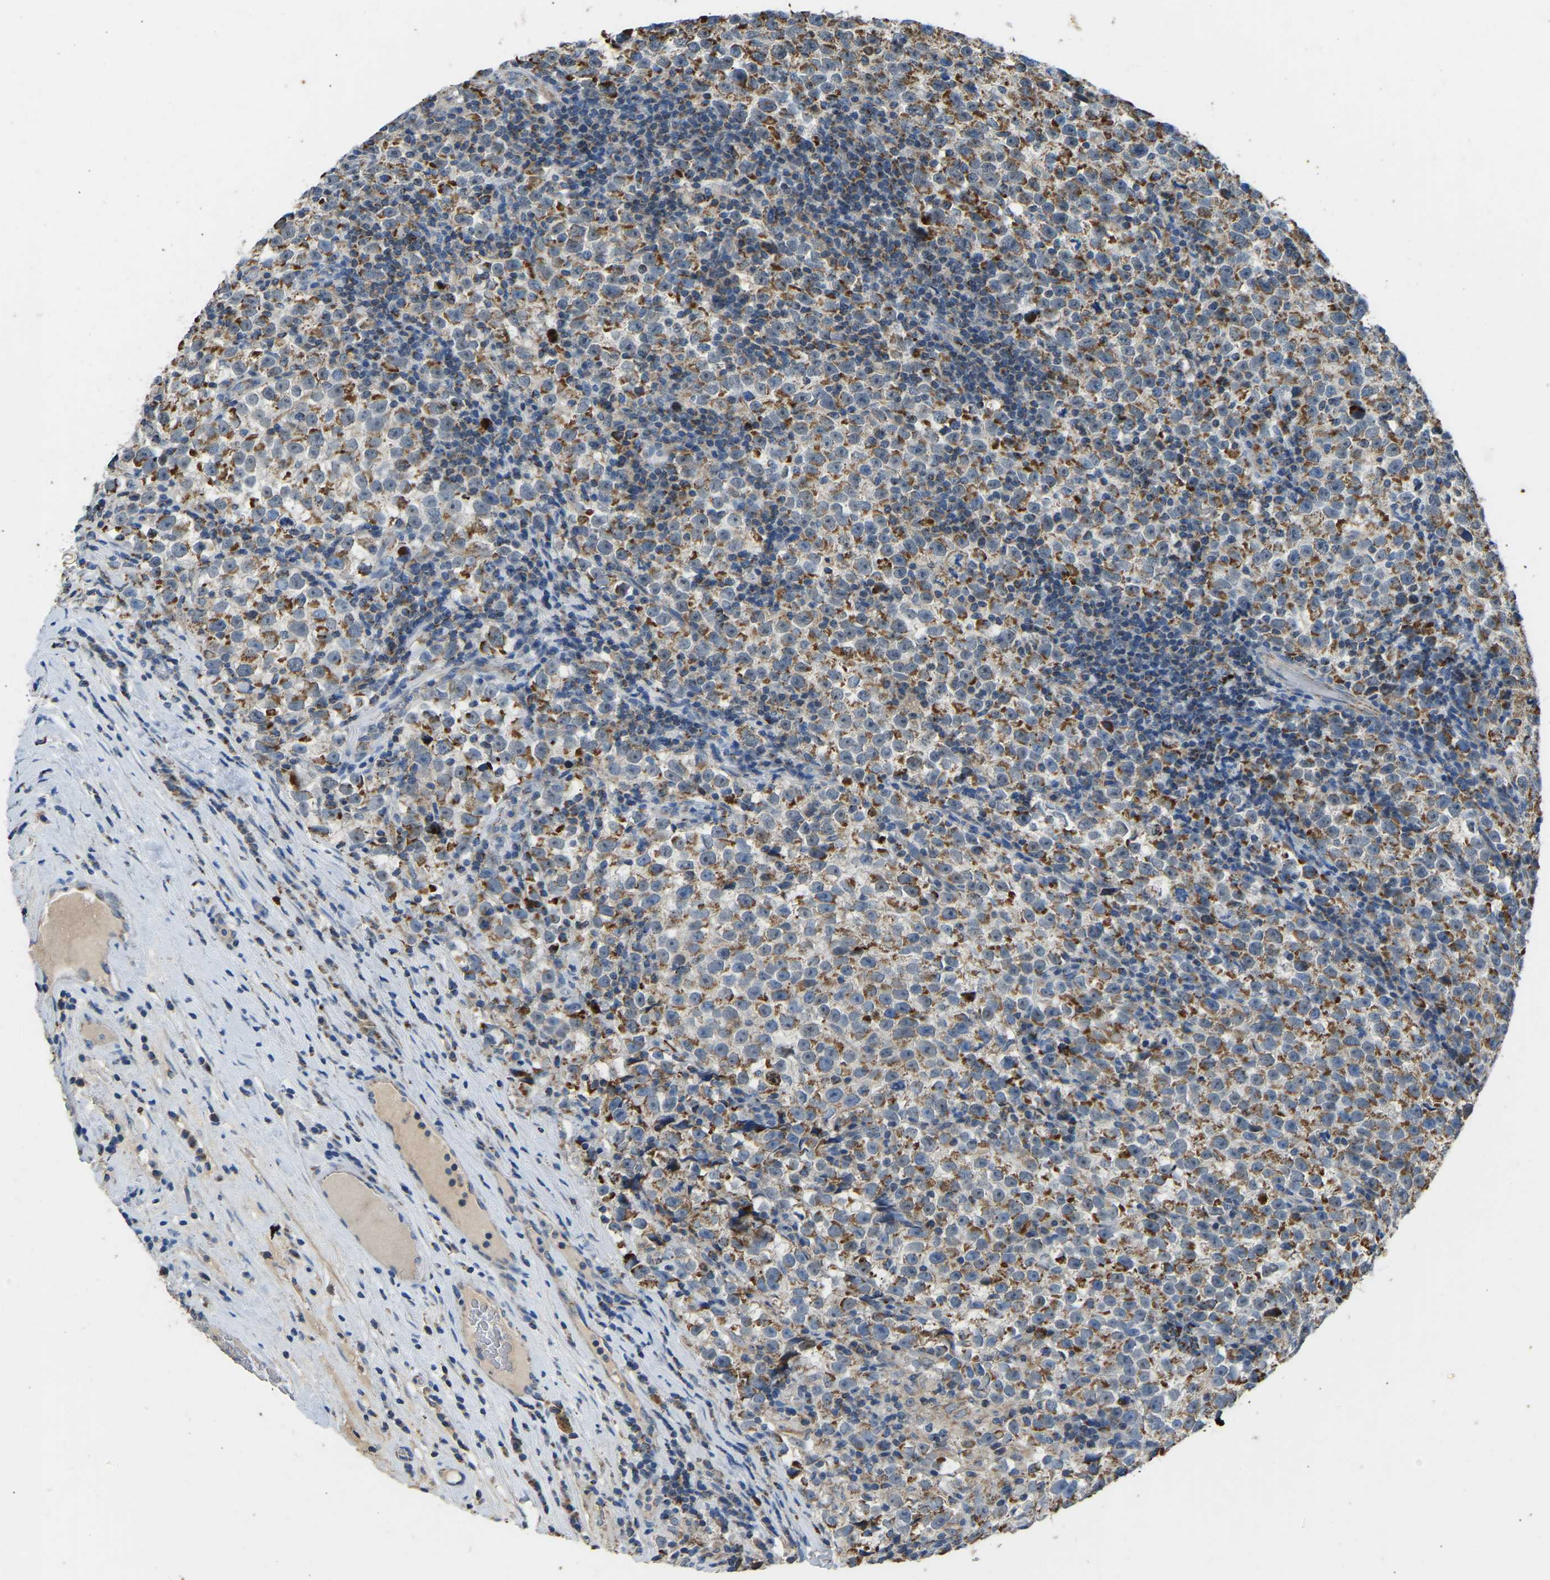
{"staining": {"intensity": "moderate", "quantity": ">75%", "location": "cytoplasmic/membranous"}, "tissue": "testis cancer", "cell_type": "Tumor cells", "image_type": "cancer", "snomed": [{"axis": "morphology", "description": "Normal tissue, NOS"}, {"axis": "morphology", "description": "Seminoma, NOS"}, {"axis": "topography", "description": "Testis"}], "caption": "Immunohistochemical staining of testis cancer (seminoma) exhibits medium levels of moderate cytoplasmic/membranous protein expression in approximately >75% of tumor cells.", "gene": "ZNF200", "patient": {"sex": "male", "age": 43}}